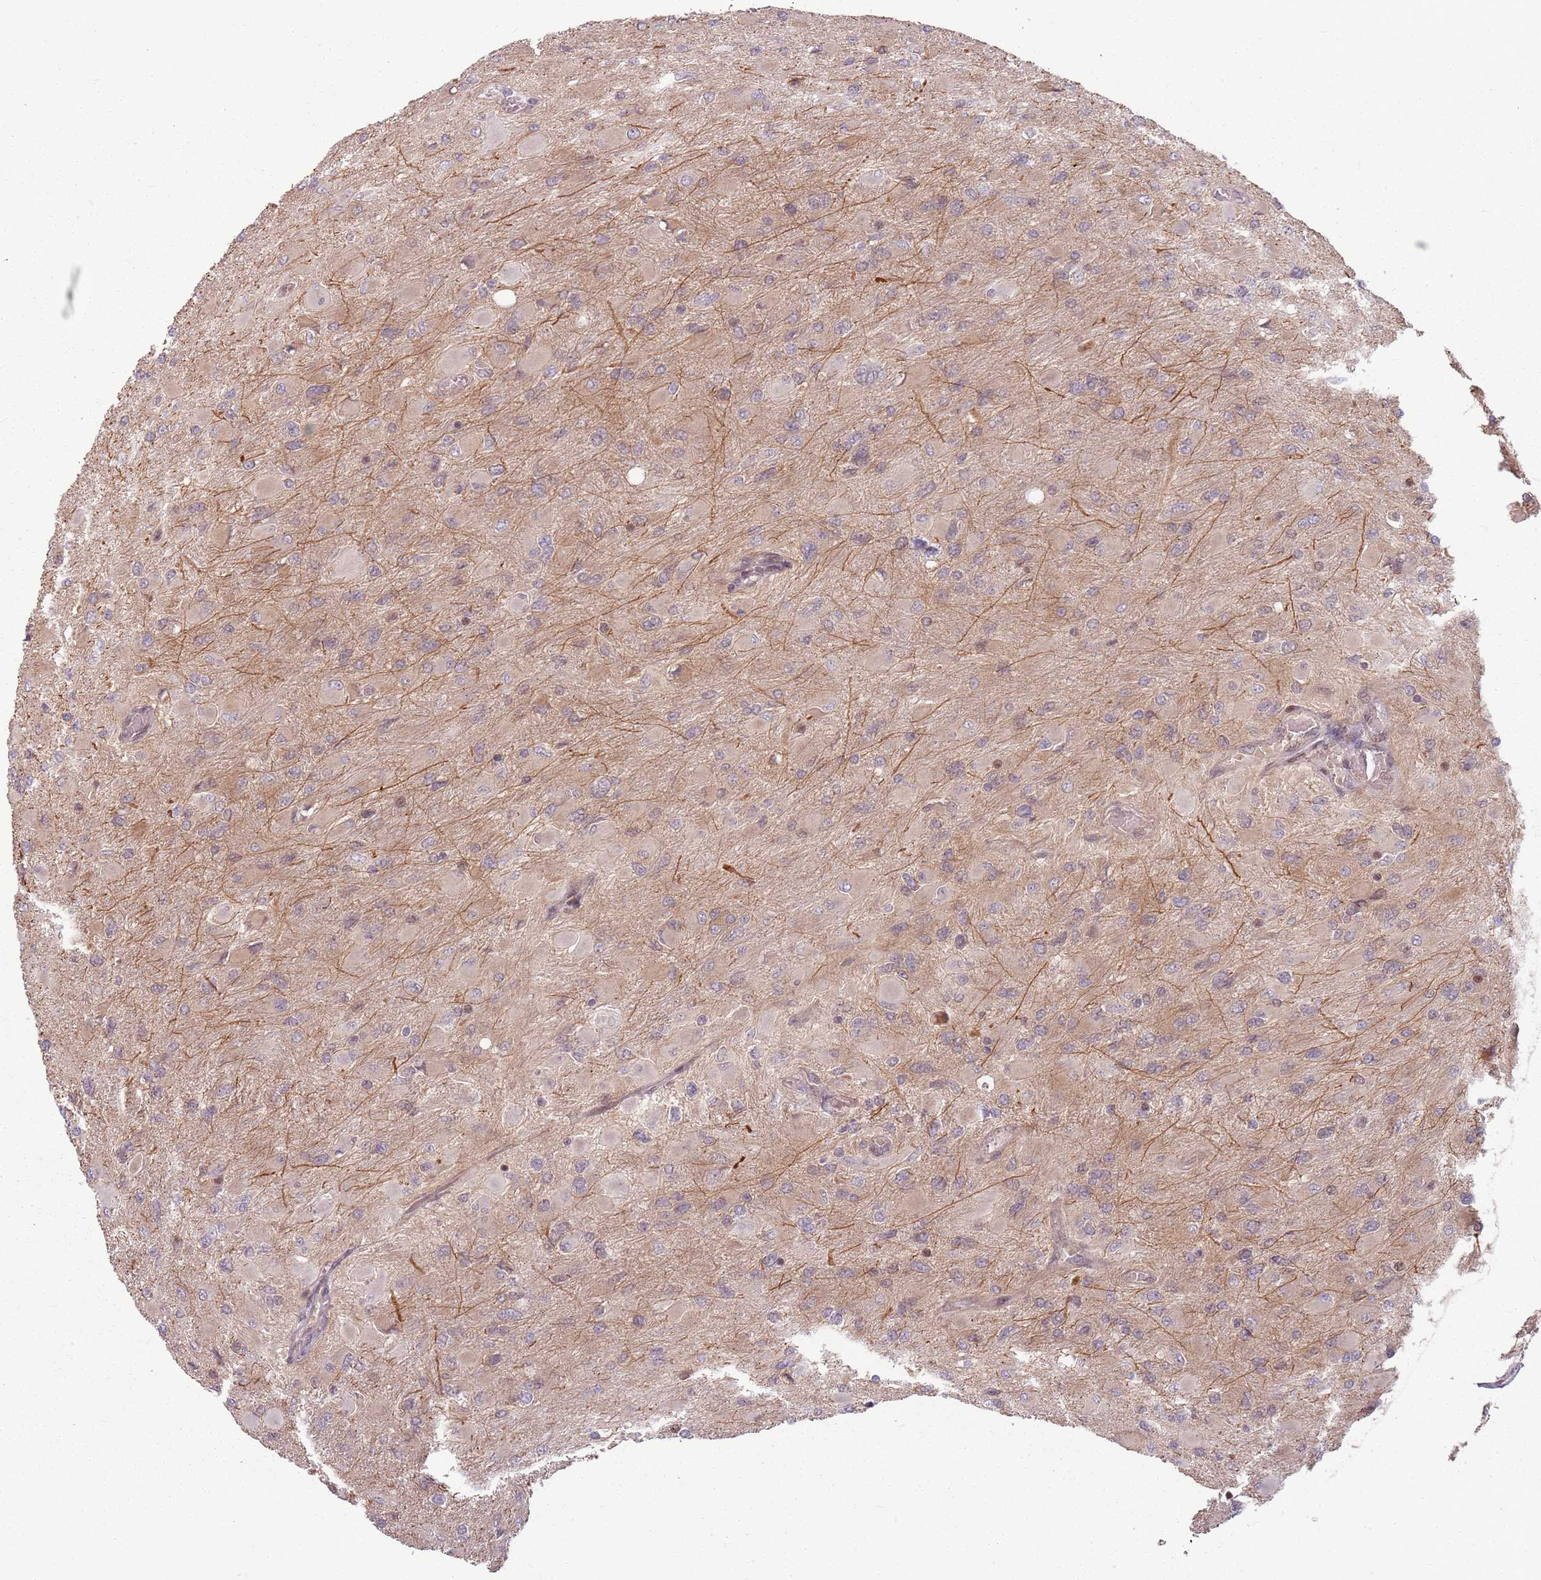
{"staining": {"intensity": "negative", "quantity": "none", "location": "none"}, "tissue": "glioma", "cell_type": "Tumor cells", "image_type": "cancer", "snomed": [{"axis": "morphology", "description": "Glioma, malignant, High grade"}, {"axis": "topography", "description": "Cerebral cortex"}], "caption": "IHC histopathology image of neoplastic tissue: human high-grade glioma (malignant) stained with DAB (3,3'-diaminobenzidine) shows no significant protein expression in tumor cells.", "gene": "ADGRG1", "patient": {"sex": "female", "age": 36}}